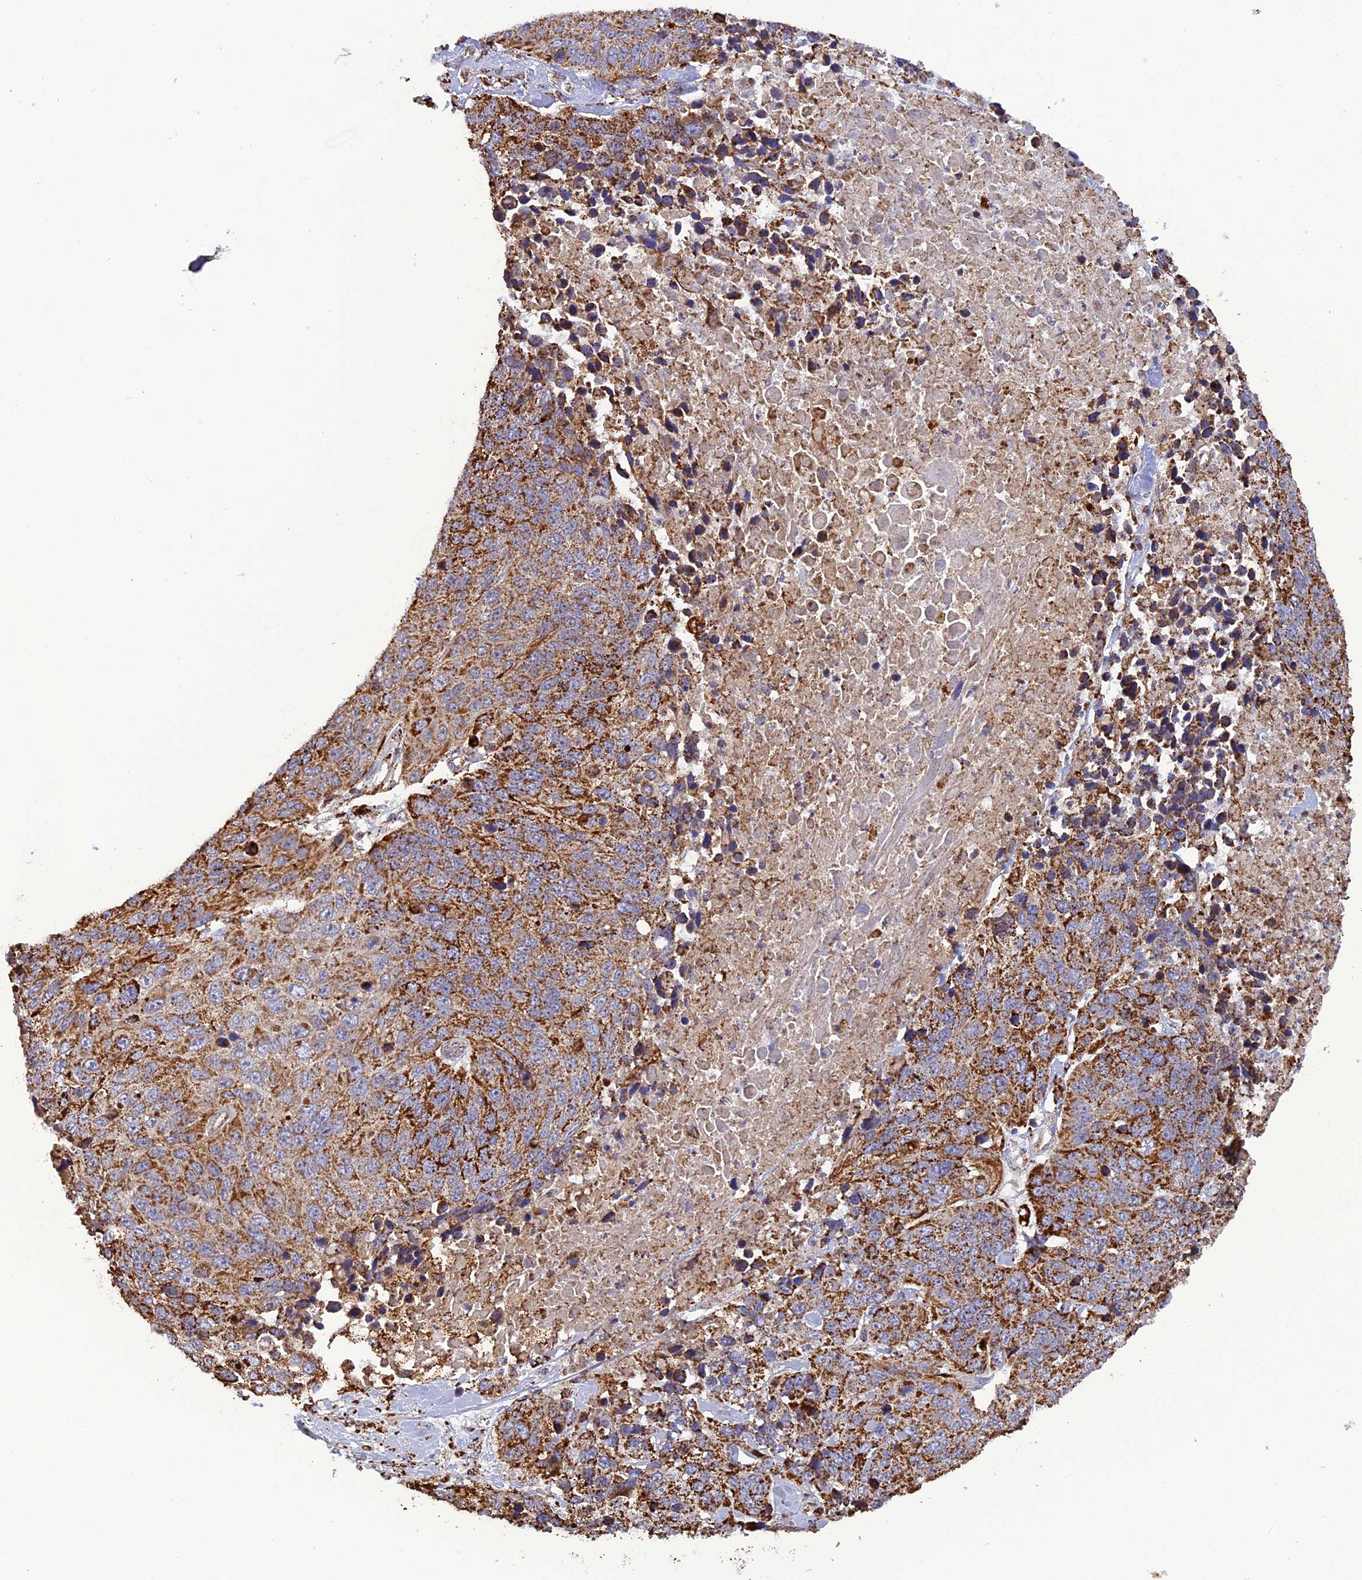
{"staining": {"intensity": "moderate", "quantity": ">75%", "location": "cytoplasmic/membranous"}, "tissue": "lung cancer", "cell_type": "Tumor cells", "image_type": "cancer", "snomed": [{"axis": "morphology", "description": "Normal tissue, NOS"}, {"axis": "morphology", "description": "Squamous cell carcinoma, NOS"}, {"axis": "topography", "description": "Lymph node"}, {"axis": "topography", "description": "Lung"}], "caption": "The histopathology image reveals immunohistochemical staining of lung cancer (squamous cell carcinoma). There is moderate cytoplasmic/membranous expression is present in about >75% of tumor cells.", "gene": "KCNG1", "patient": {"sex": "male", "age": 66}}